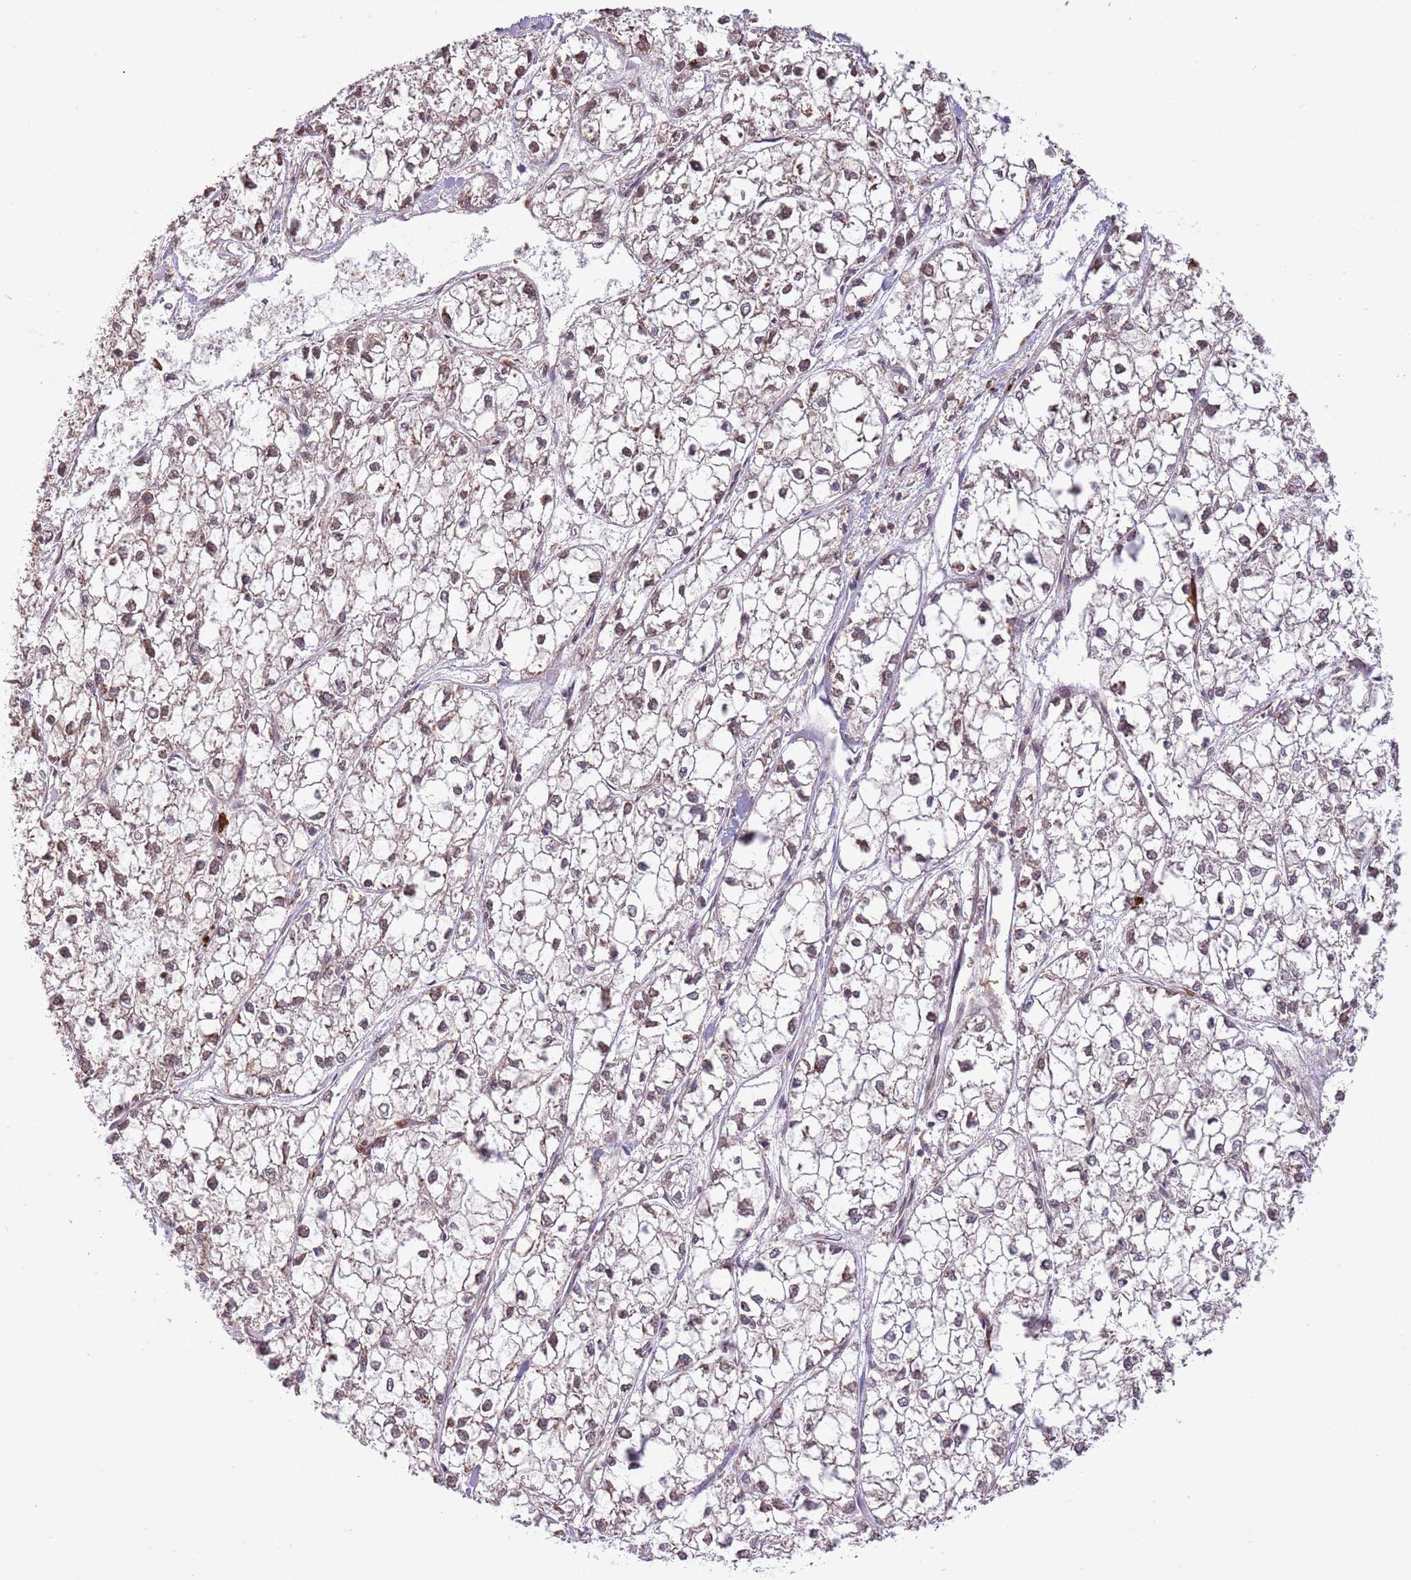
{"staining": {"intensity": "weak", "quantity": ">75%", "location": "cytoplasmic/membranous,nuclear"}, "tissue": "liver cancer", "cell_type": "Tumor cells", "image_type": "cancer", "snomed": [{"axis": "morphology", "description": "Carcinoma, Hepatocellular, NOS"}, {"axis": "topography", "description": "Liver"}], "caption": "The photomicrograph exhibits immunohistochemical staining of liver cancer (hepatocellular carcinoma). There is weak cytoplasmic/membranous and nuclear positivity is identified in about >75% of tumor cells.", "gene": "AMIGO1", "patient": {"sex": "female", "age": 43}}